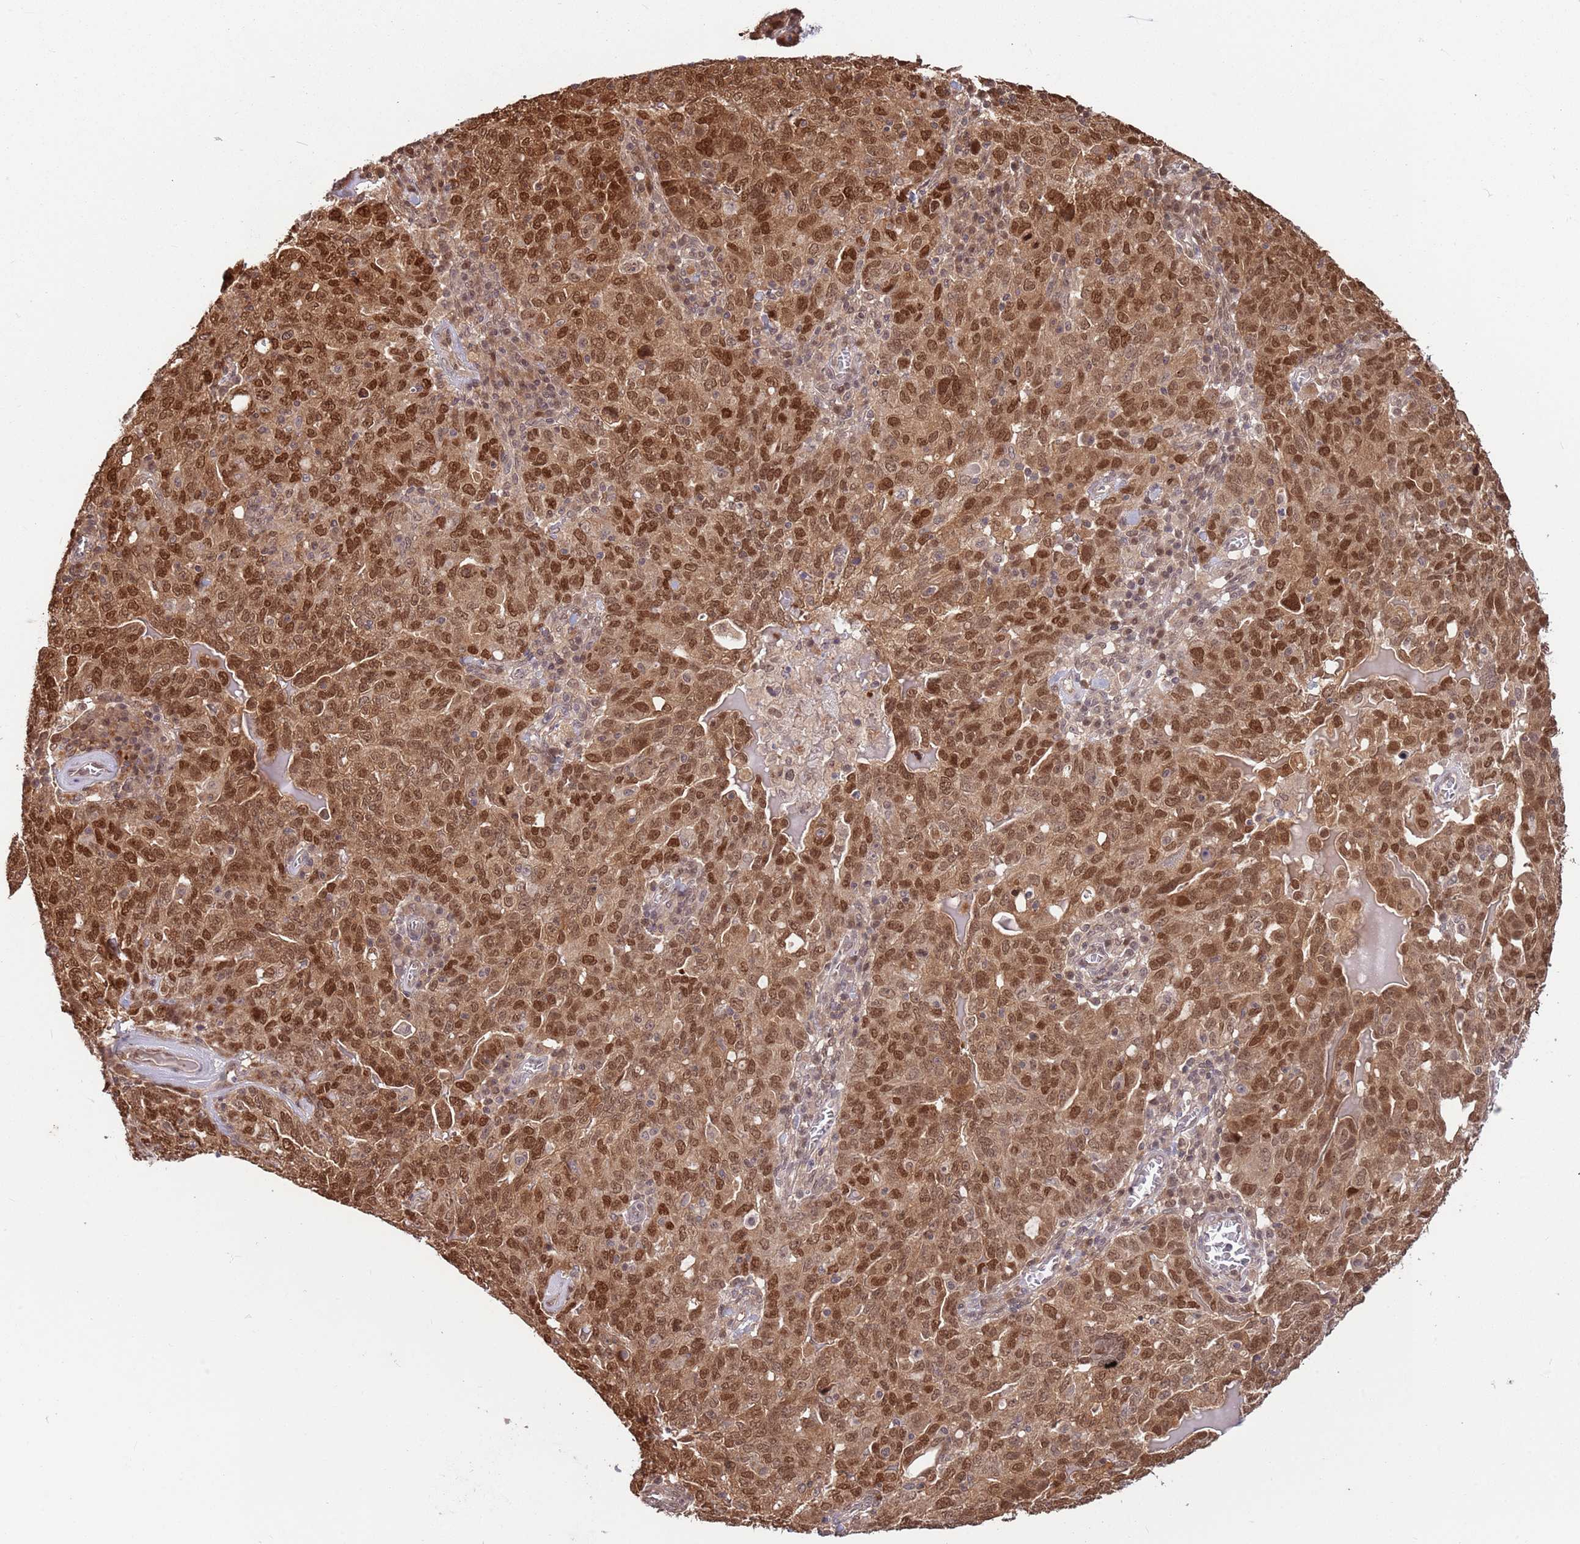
{"staining": {"intensity": "strong", "quantity": ">75%", "location": "cytoplasmic/membranous,nuclear"}, "tissue": "ovarian cancer", "cell_type": "Tumor cells", "image_type": "cancer", "snomed": [{"axis": "morphology", "description": "Carcinoma, endometroid"}, {"axis": "topography", "description": "Ovary"}], "caption": "Ovarian cancer (endometroid carcinoma) stained for a protein exhibits strong cytoplasmic/membranous and nuclear positivity in tumor cells.", "gene": "SALL1", "patient": {"sex": "female", "age": 62}}